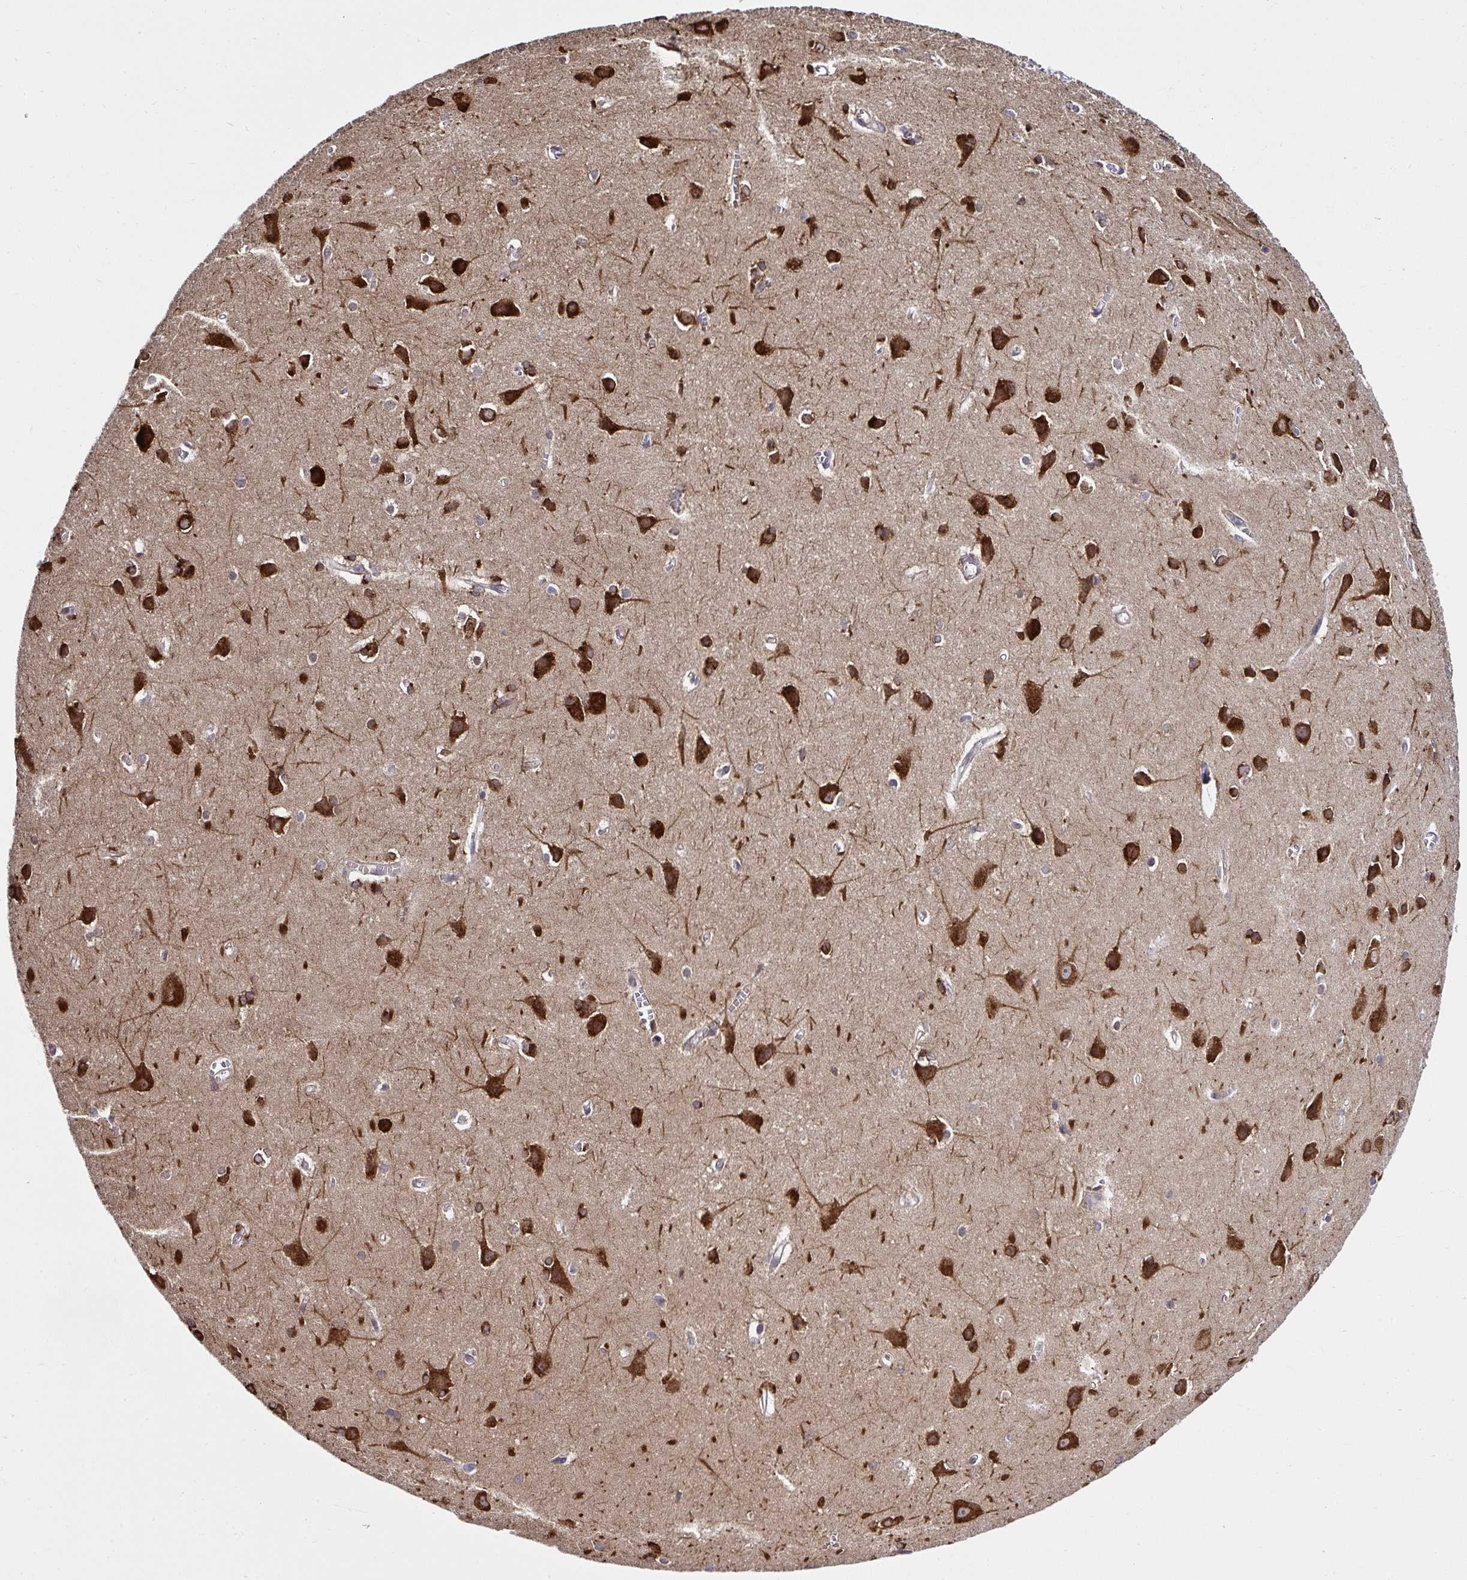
{"staining": {"intensity": "weak", "quantity": ">75%", "location": "cytoplasmic/membranous"}, "tissue": "cerebral cortex", "cell_type": "Endothelial cells", "image_type": "normal", "snomed": [{"axis": "morphology", "description": "Normal tissue, NOS"}, {"axis": "topography", "description": "Cerebral cortex"}], "caption": "A brown stain labels weak cytoplasmic/membranous positivity of a protein in endothelial cells of normal cerebral cortex. The protein of interest is shown in brown color, while the nuclei are stained blue.", "gene": "RPS7", "patient": {"sex": "male", "age": 37}}